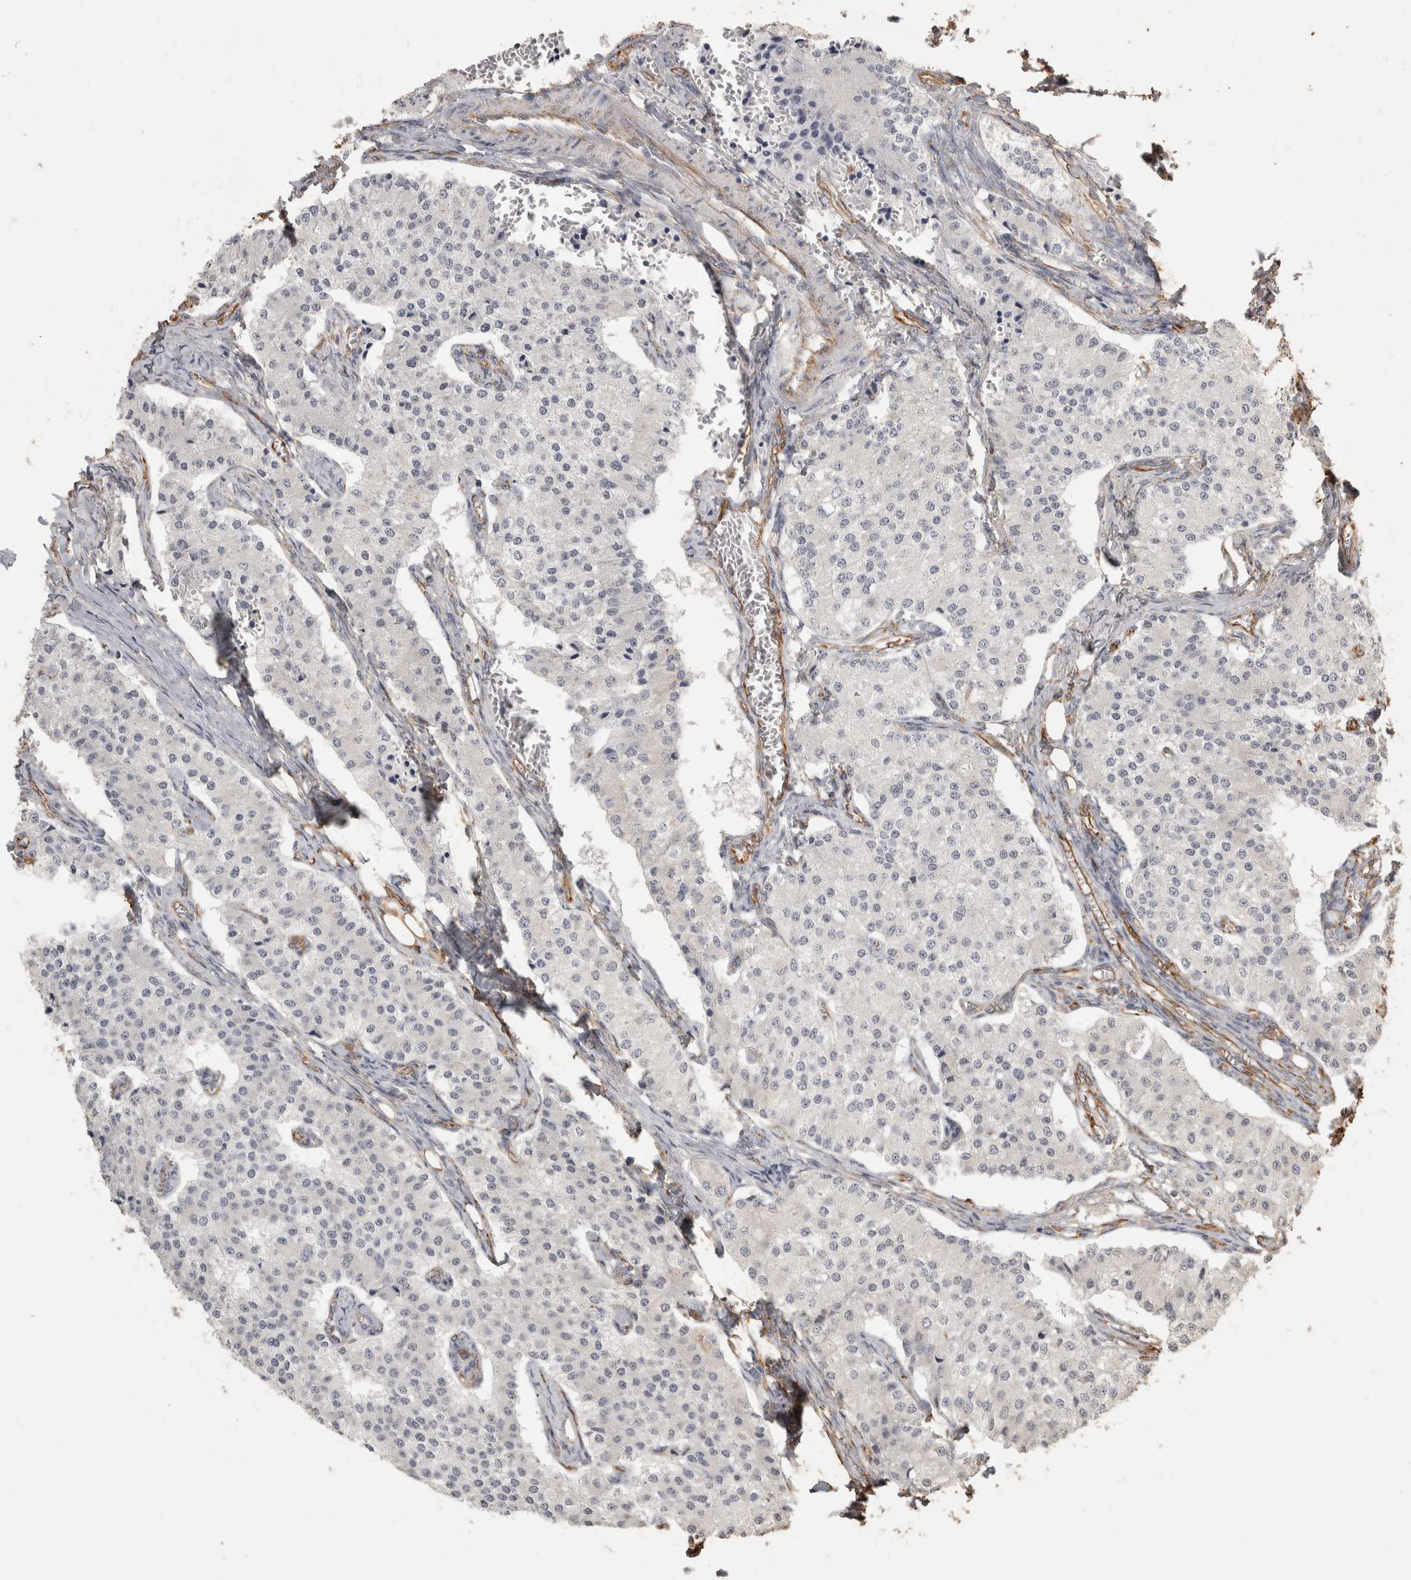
{"staining": {"intensity": "negative", "quantity": "none", "location": "none"}, "tissue": "carcinoid", "cell_type": "Tumor cells", "image_type": "cancer", "snomed": [{"axis": "morphology", "description": "Carcinoid, malignant, NOS"}, {"axis": "topography", "description": "Colon"}], "caption": "An image of human carcinoid is negative for staining in tumor cells.", "gene": "REPS2", "patient": {"sex": "female", "age": 52}}